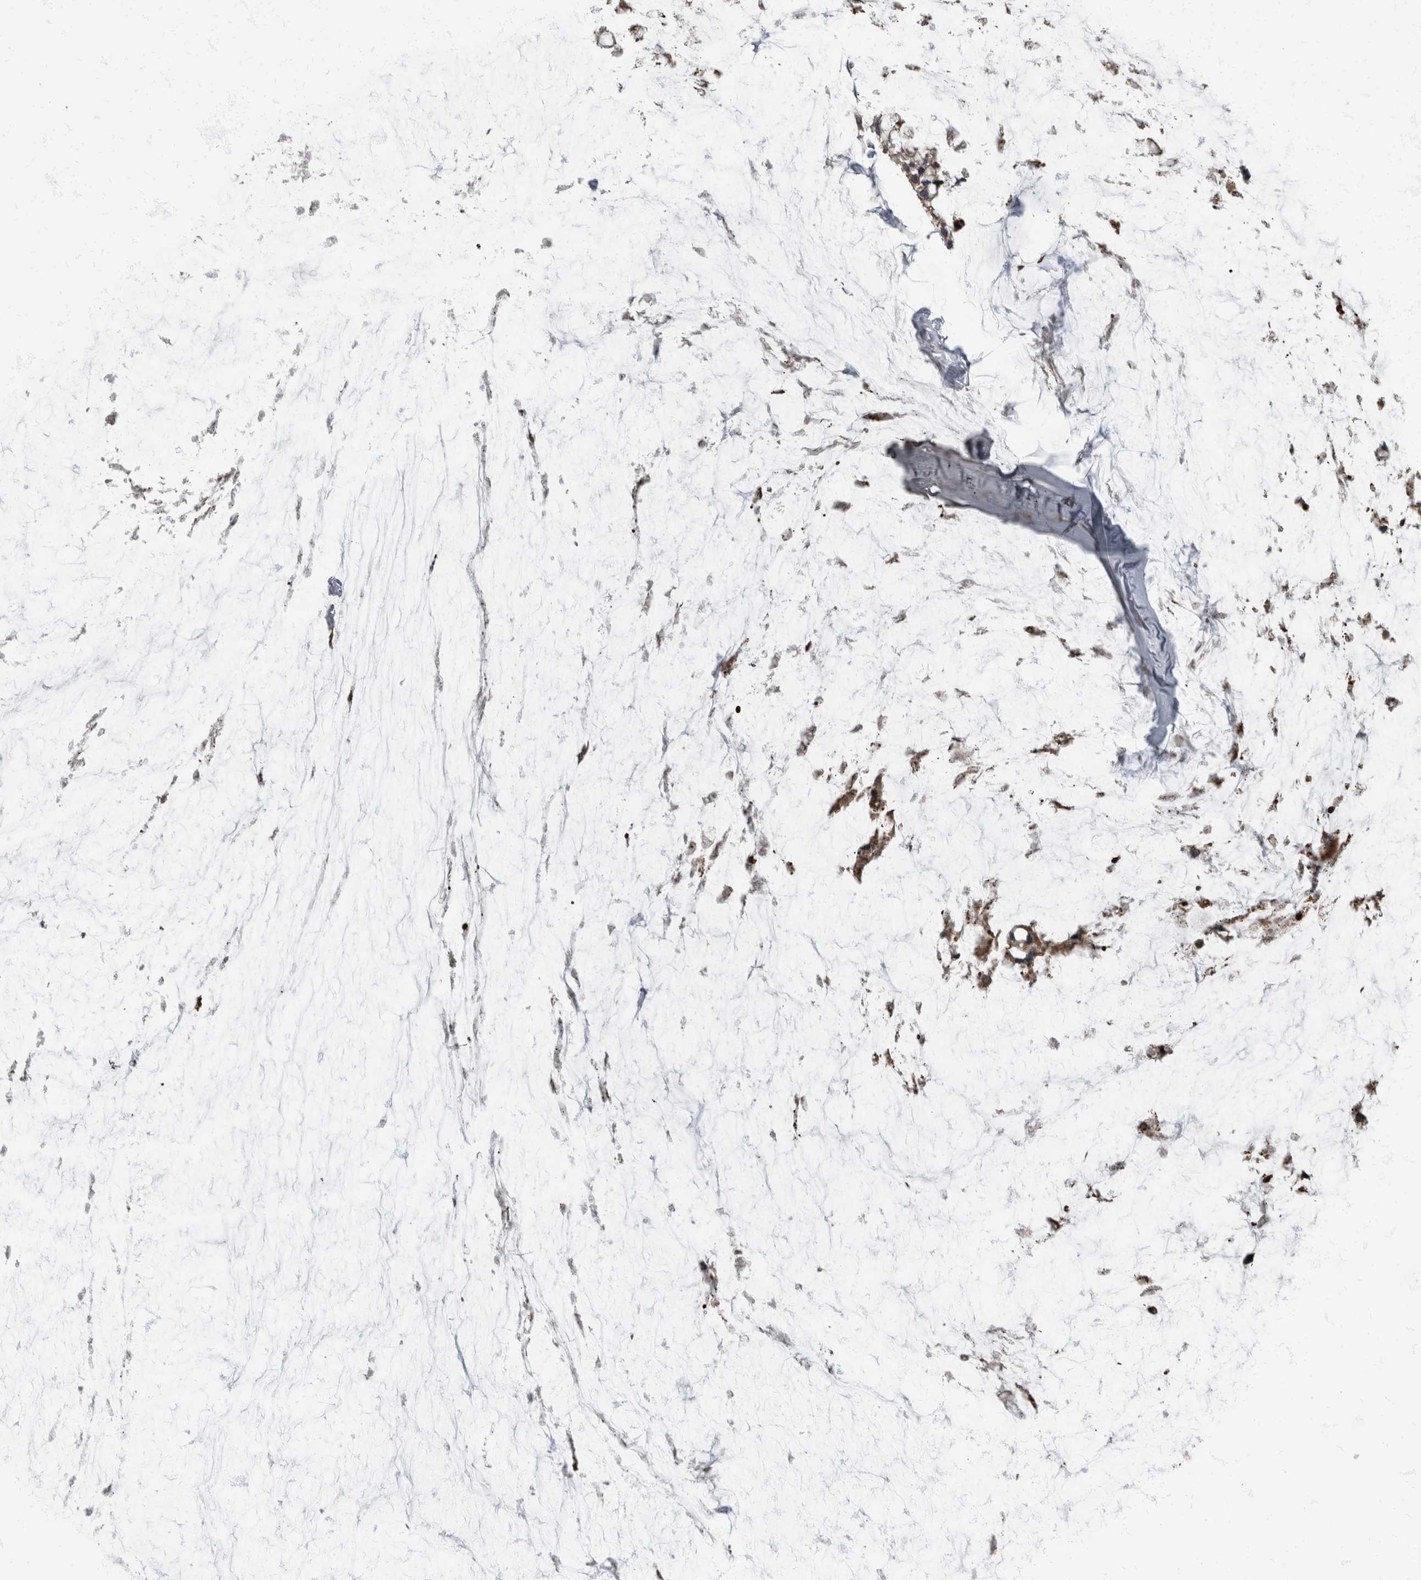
{"staining": {"intensity": "moderate", "quantity": "<25%", "location": "cytoplasmic/membranous"}, "tissue": "ovarian cancer", "cell_type": "Tumor cells", "image_type": "cancer", "snomed": [{"axis": "morphology", "description": "Cystadenocarcinoma, mucinous, NOS"}, {"axis": "topography", "description": "Ovary"}], "caption": "Tumor cells demonstrate low levels of moderate cytoplasmic/membranous expression in approximately <25% of cells in mucinous cystadenocarcinoma (ovarian).", "gene": "RABGGTB", "patient": {"sex": "female", "age": 39}}